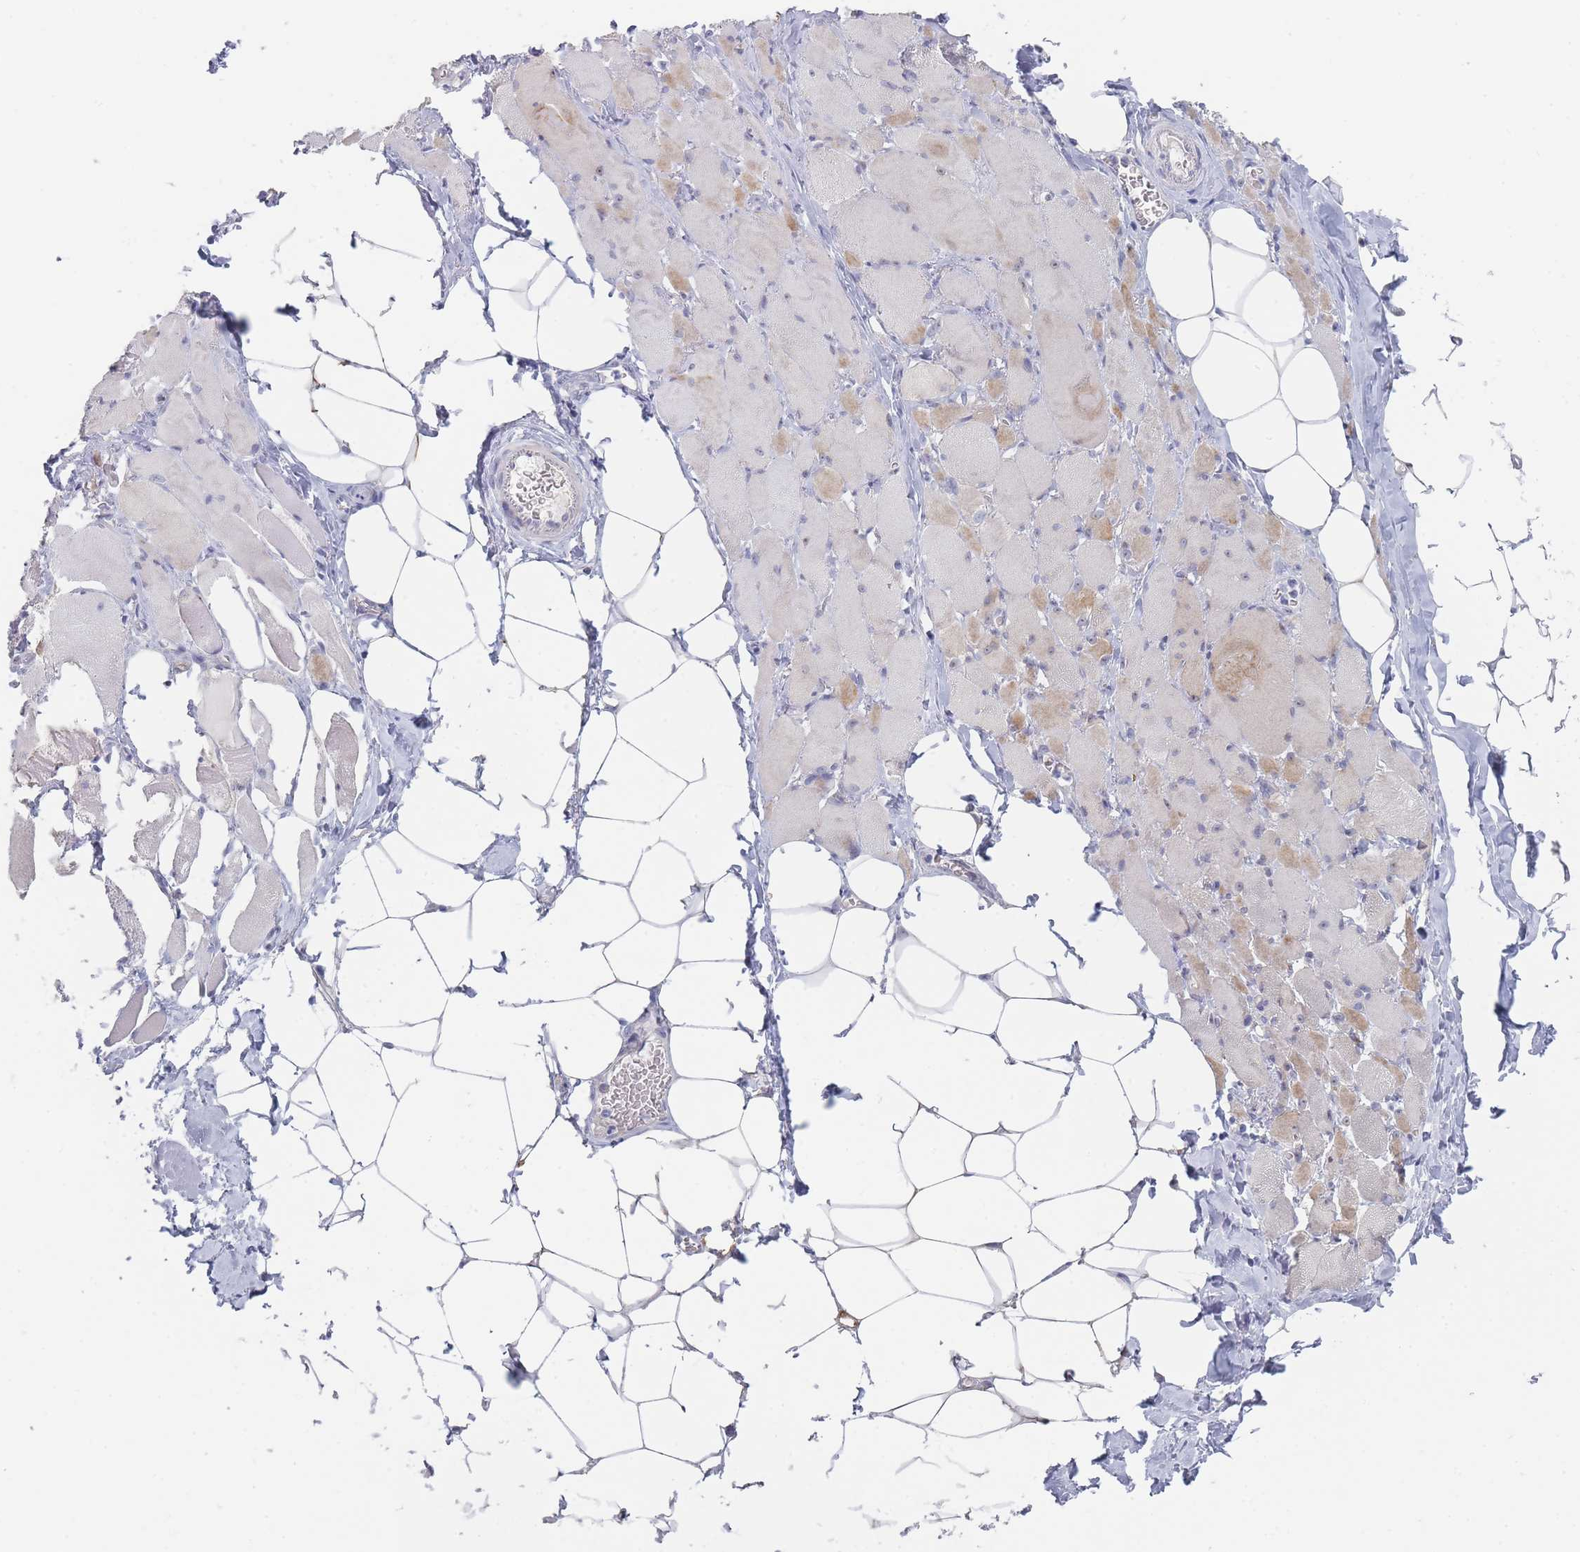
{"staining": {"intensity": "weak", "quantity": "<25%", "location": "cytoplasmic/membranous"}, "tissue": "skeletal muscle", "cell_type": "Myocytes", "image_type": "normal", "snomed": [{"axis": "morphology", "description": "Normal tissue, NOS"}, {"axis": "morphology", "description": "Basal cell carcinoma"}, {"axis": "topography", "description": "Skeletal muscle"}], "caption": "DAB immunohistochemical staining of normal human skeletal muscle exhibits no significant positivity in myocytes.", "gene": "RNF8", "patient": {"sex": "female", "age": 64}}